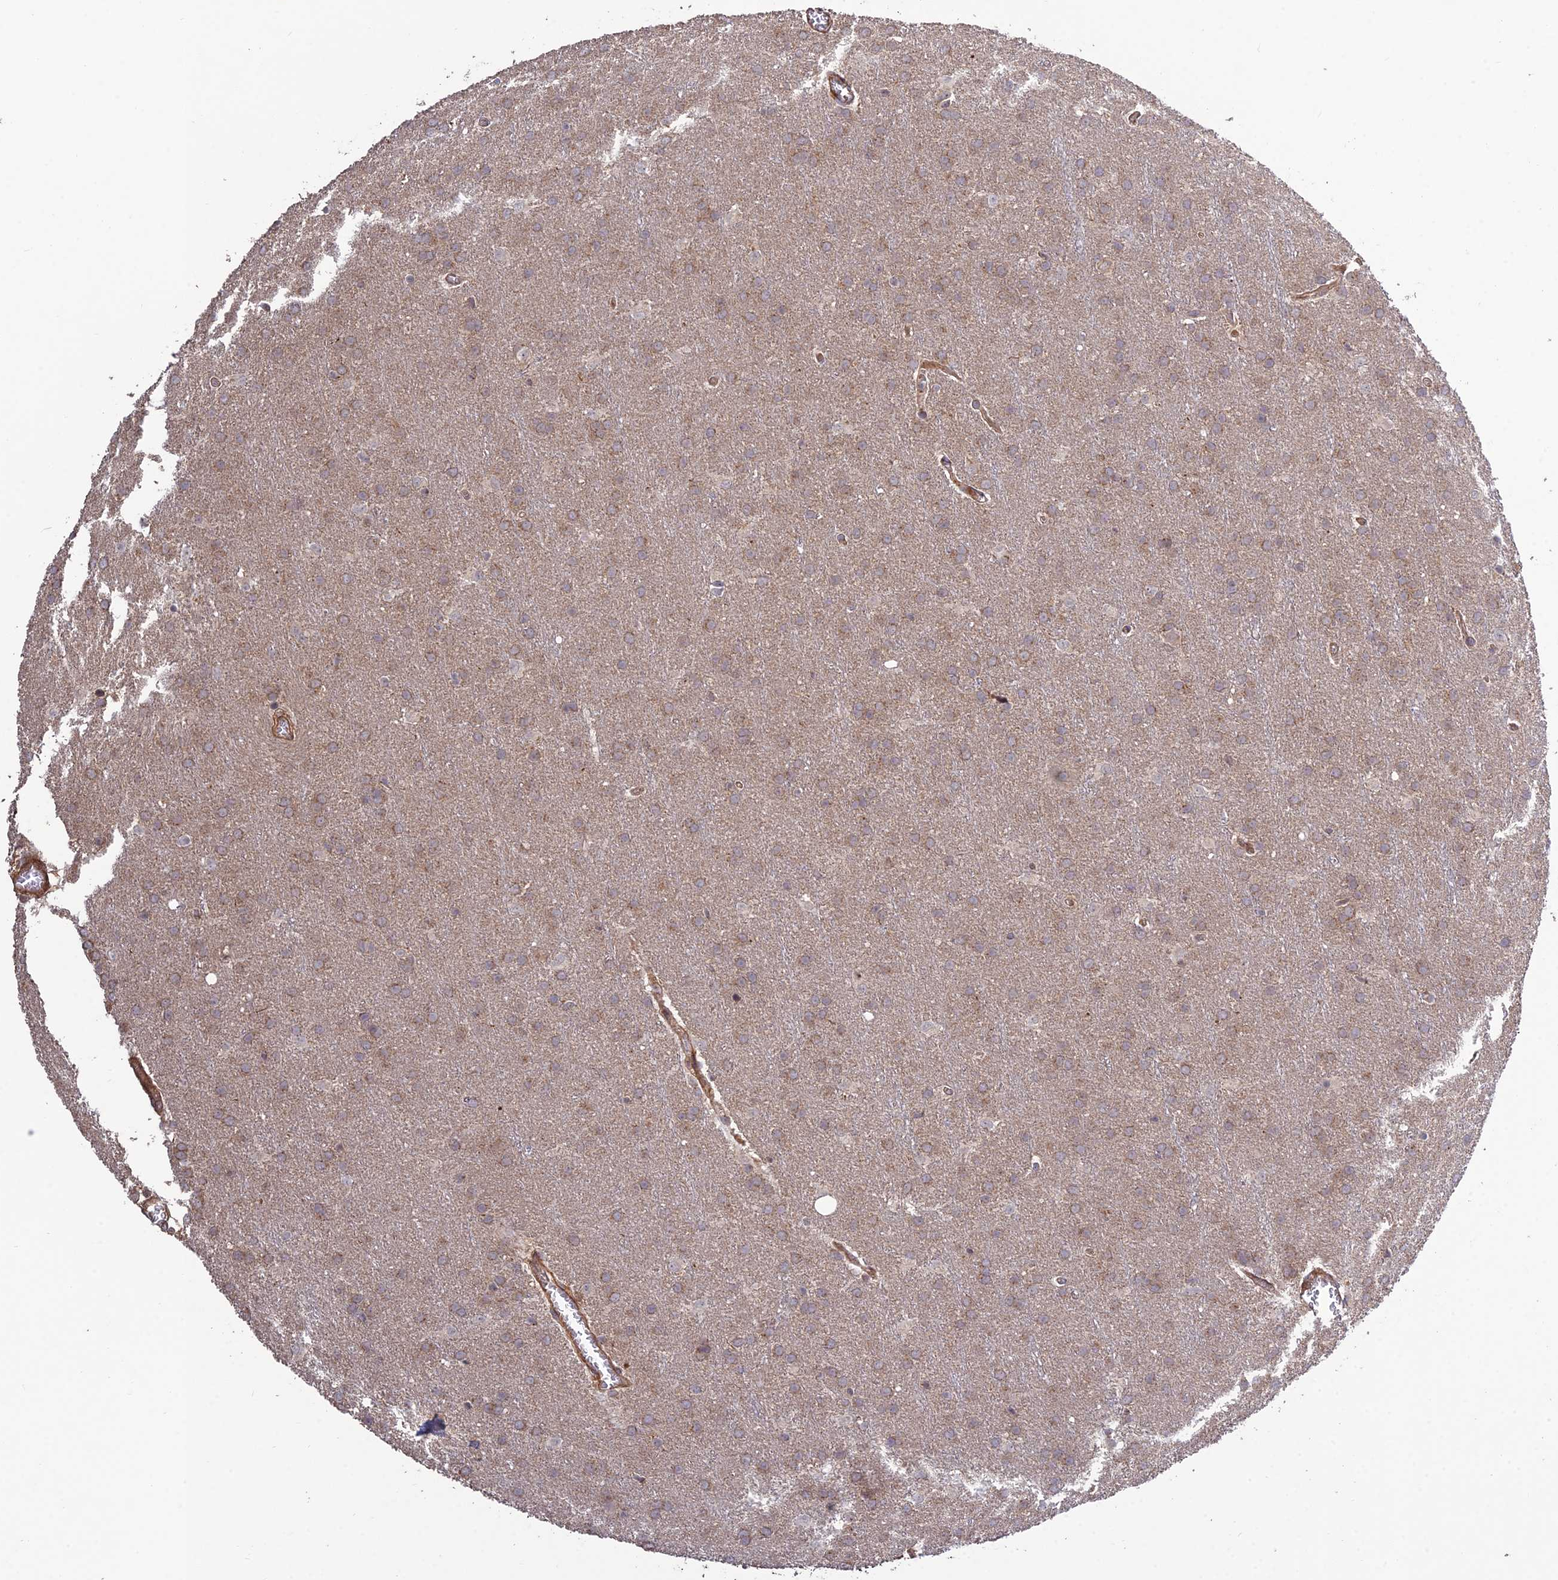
{"staining": {"intensity": "weak", "quantity": ">75%", "location": "cytoplasmic/membranous"}, "tissue": "glioma", "cell_type": "Tumor cells", "image_type": "cancer", "snomed": [{"axis": "morphology", "description": "Glioma, malignant, Low grade"}, {"axis": "topography", "description": "Brain"}], "caption": "Approximately >75% of tumor cells in human low-grade glioma (malignant) show weak cytoplasmic/membranous protein expression as visualized by brown immunohistochemical staining.", "gene": "TMEM131L", "patient": {"sex": "female", "age": 32}}